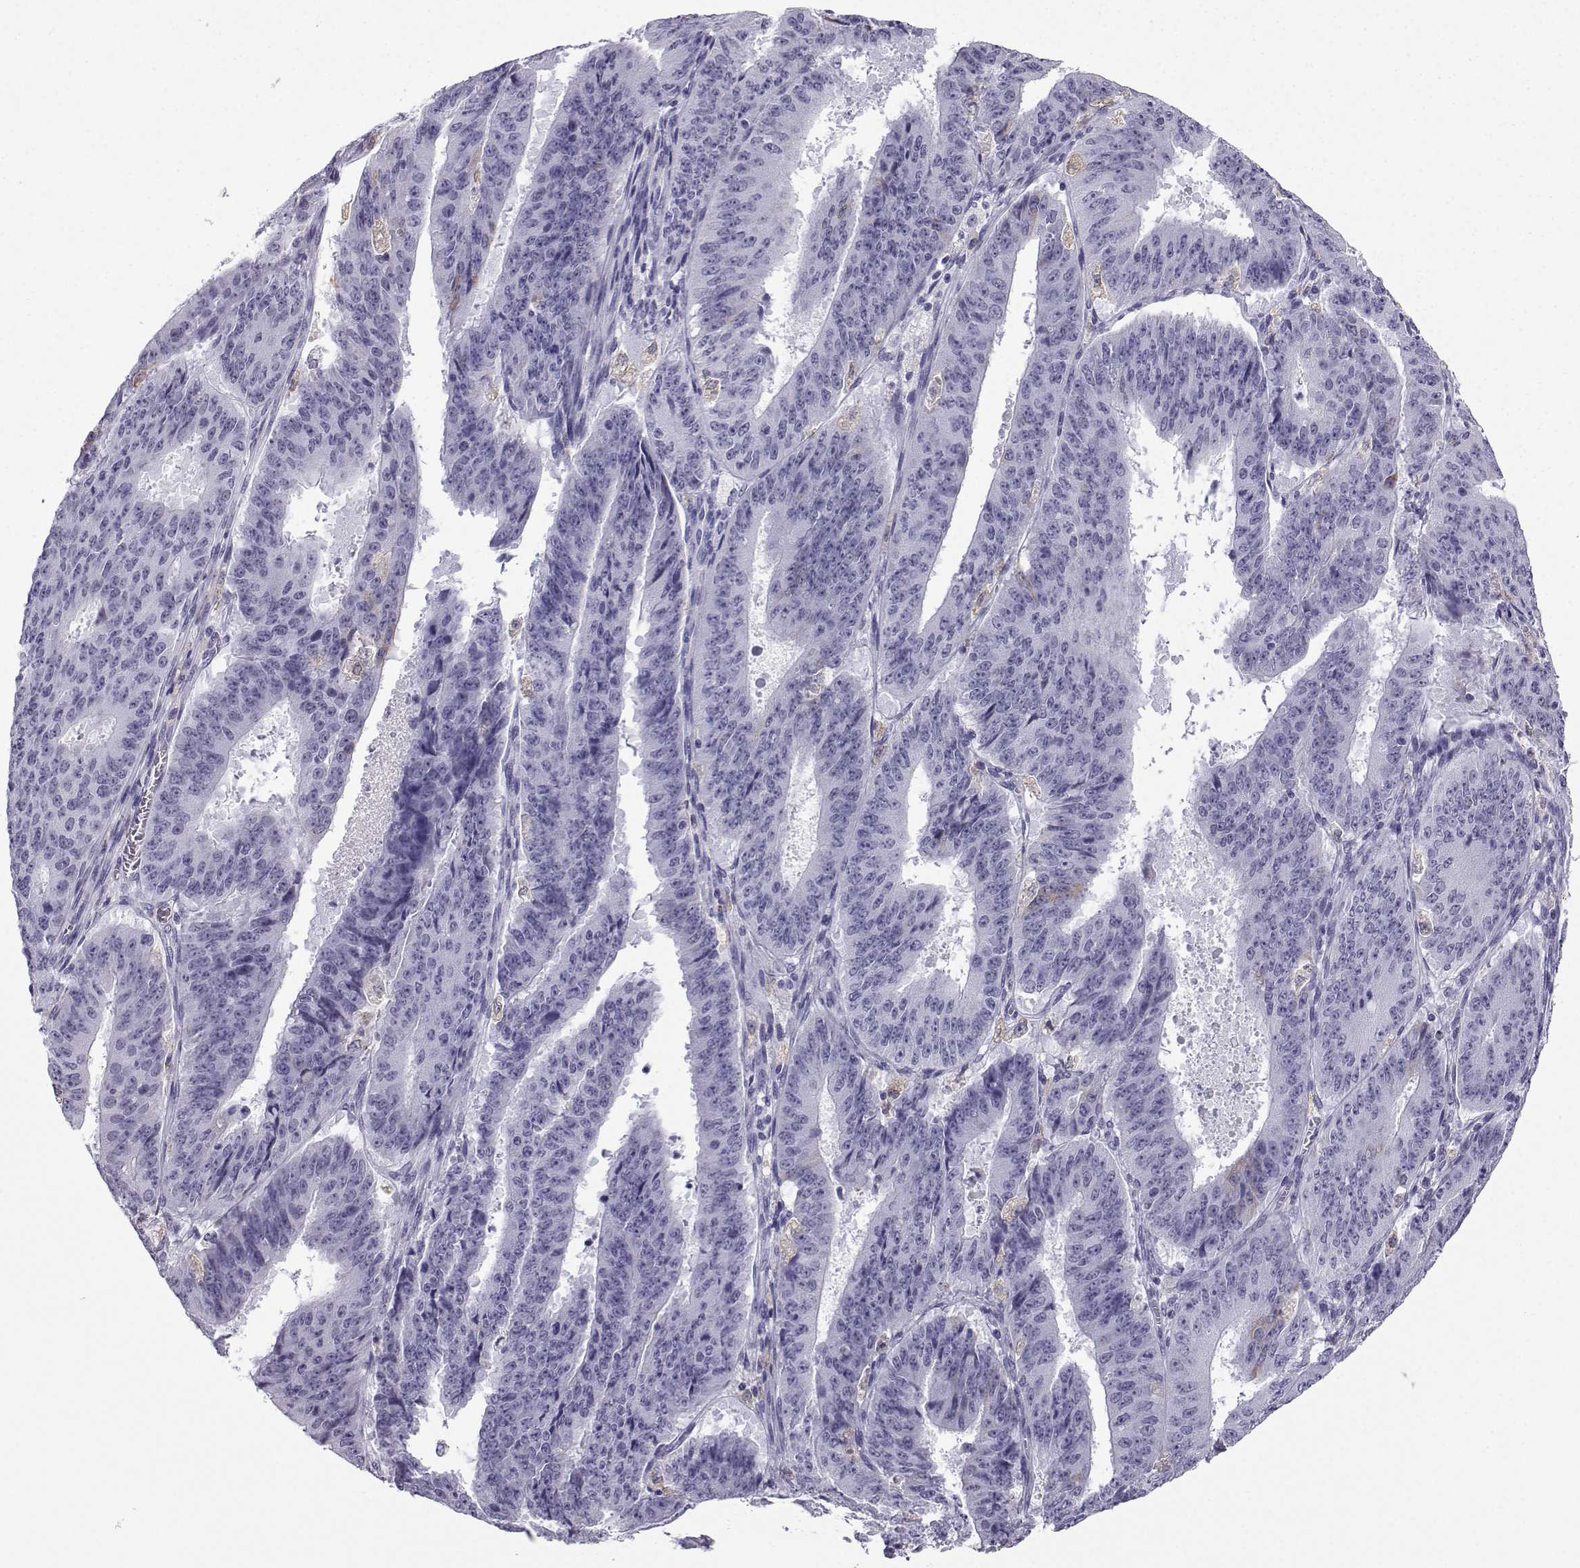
{"staining": {"intensity": "negative", "quantity": "none", "location": "none"}, "tissue": "ovarian cancer", "cell_type": "Tumor cells", "image_type": "cancer", "snomed": [{"axis": "morphology", "description": "Carcinoma, endometroid"}, {"axis": "topography", "description": "Ovary"}], "caption": "Immunohistochemical staining of human endometroid carcinoma (ovarian) reveals no significant expression in tumor cells.", "gene": "MRGBP", "patient": {"sex": "female", "age": 42}}